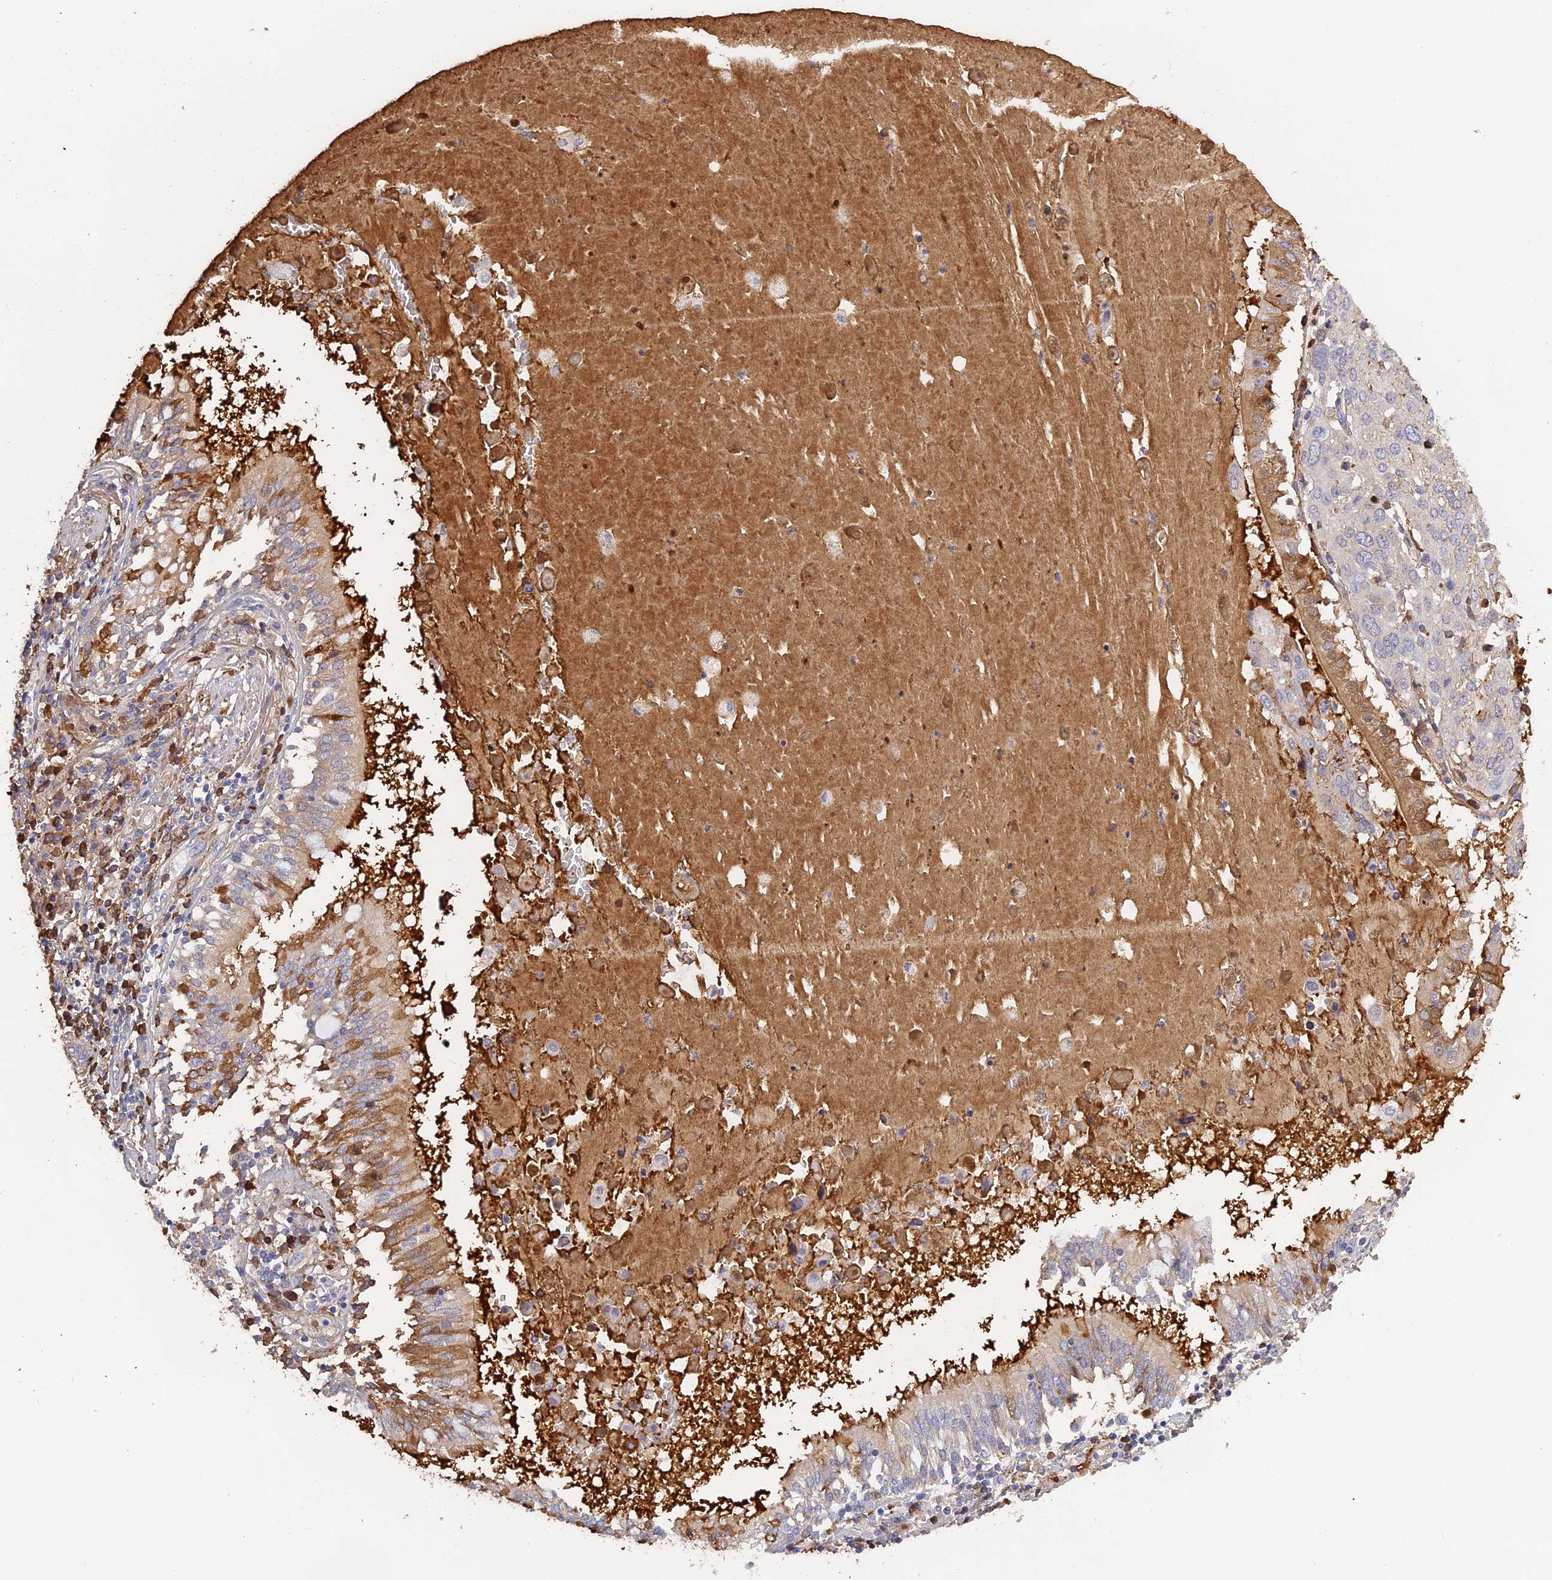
{"staining": {"intensity": "negative", "quantity": "none", "location": "none"}, "tissue": "lung cancer", "cell_type": "Tumor cells", "image_type": "cancer", "snomed": [{"axis": "morphology", "description": "Squamous cell carcinoma, NOS"}, {"axis": "topography", "description": "Lung"}], "caption": "Tumor cells are negative for protein expression in human squamous cell carcinoma (lung).", "gene": "PZP", "patient": {"sex": "male", "age": 65}}